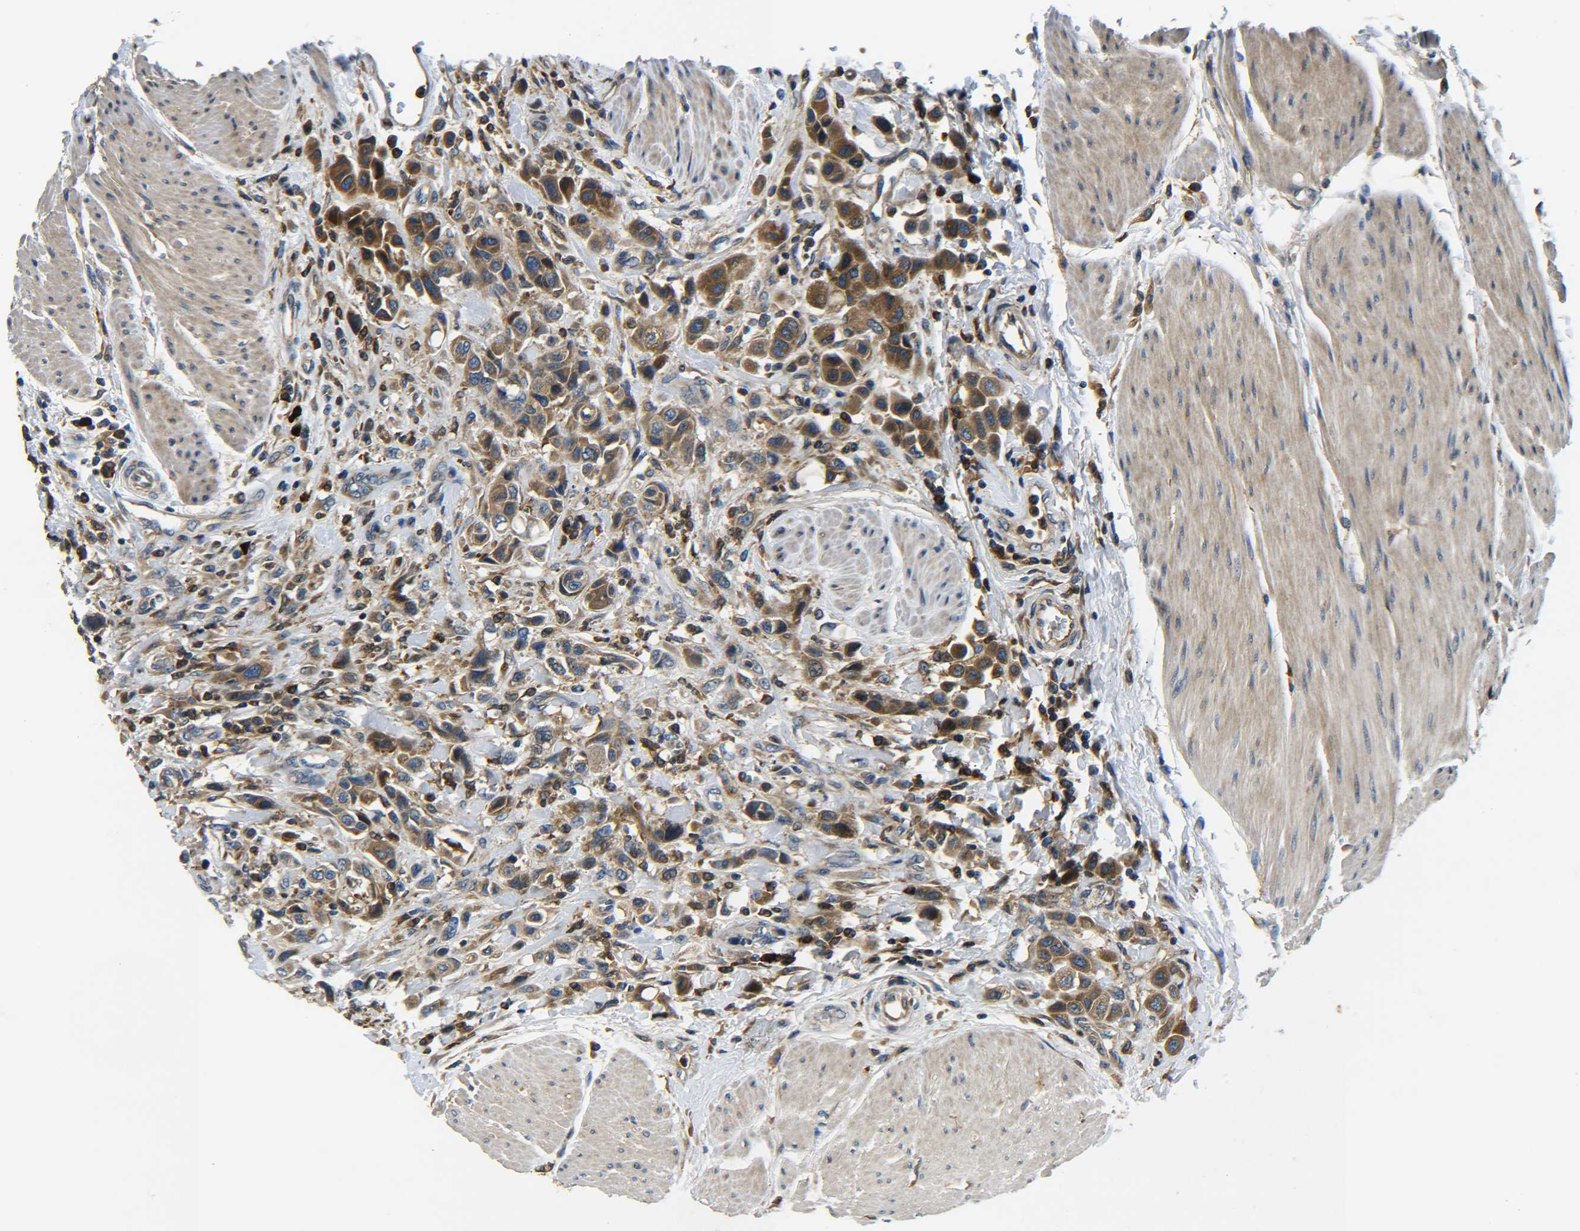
{"staining": {"intensity": "moderate", "quantity": ">75%", "location": "cytoplasmic/membranous"}, "tissue": "urothelial cancer", "cell_type": "Tumor cells", "image_type": "cancer", "snomed": [{"axis": "morphology", "description": "Urothelial carcinoma, High grade"}, {"axis": "topography", "description": "Urinary bladder"}], "caption": "An immunohistochemistry (IHC) photomicrograph of tumor tissue is shown. Protein staining in brown highlights moderate cytoplasmic/membranous positivity in high-grade urothelial carcinoma within tumor cells. (brown staining indicates protein expression, while blue staining denotes nuclei).", "gene": "RAB1B", "patient": {"sex": "male", "age": 50}}